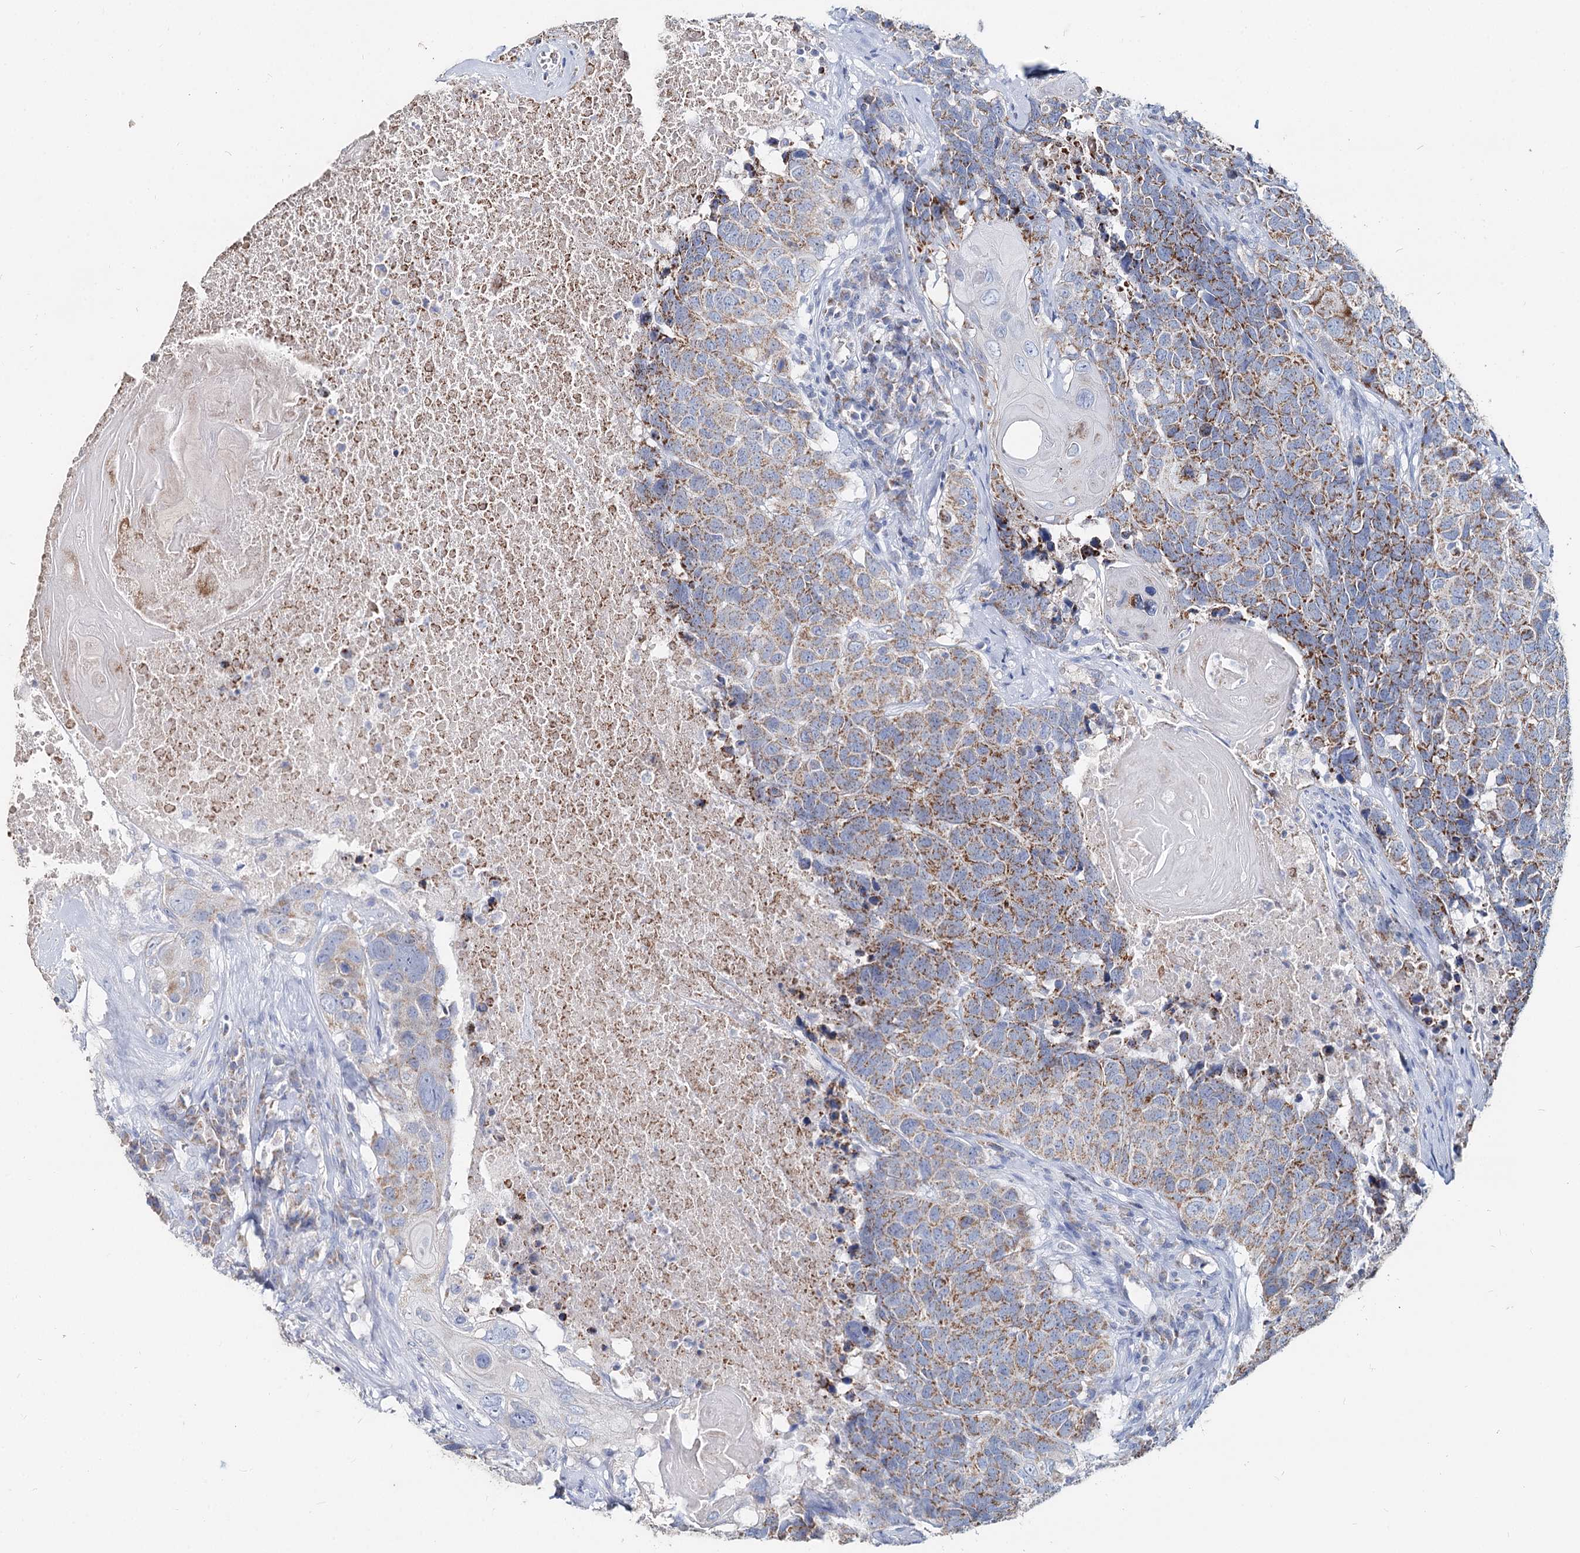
{"staining": {"intensity": "moderate", "quantity": ">75%", "location": "cytoplasmic/membranous"}, "tissue": "head and neck cancer", "cell_type": "Tumor cells", "image_type": "cancer", "snomed": [{"axis": "morphology", "description": "Squamous cell carcinoma, NOS"}, {"axis": "topography", "description": "Head-Neck"}], "caption": "The immunohistochemical stain labels moderate cytoplasmic/membranous staining in tumor cells of head and neck squamous cell carcinoma tissue. Using DAB (brown) and hematoxylin (blue) stains, captured at high magnification using brightfield microscopy.", "gene": "MCCC2", "patient": {"sex": "male", "age": 66}}